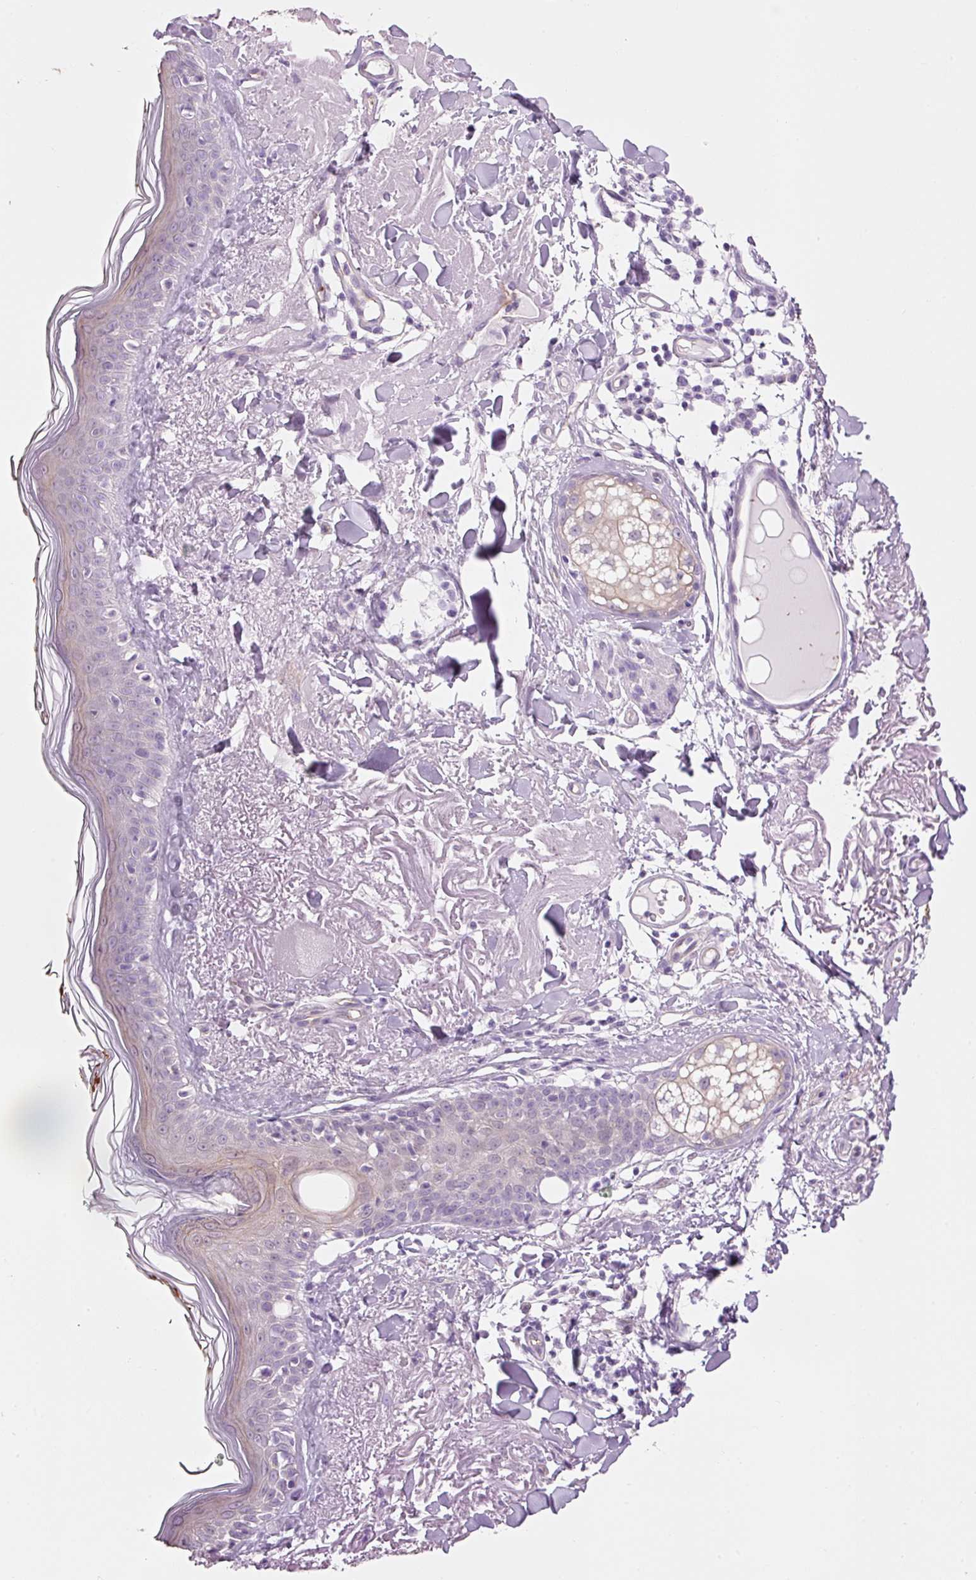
{"staining": {"intensity": "negative", "quantity": "none", "location": "none"}, "tissue": "skin", "cell_type": "Fibroblasts", "image_type": "normal", "snomed": [{"axis": "morphology", "description": "Normal tissue, NOS"}, {"axis": "morphology", "description": "Malignant melanoma, NOS"}, {"axis": "topography", "description": "Skin"}], "caption": "This is a photomicrograph of immunohistochemistry staining of benign skin, which shows no positivity in fibroblasts.", "gene": "HSPA4L", "patient": {"sex": "male", "age": 80}}